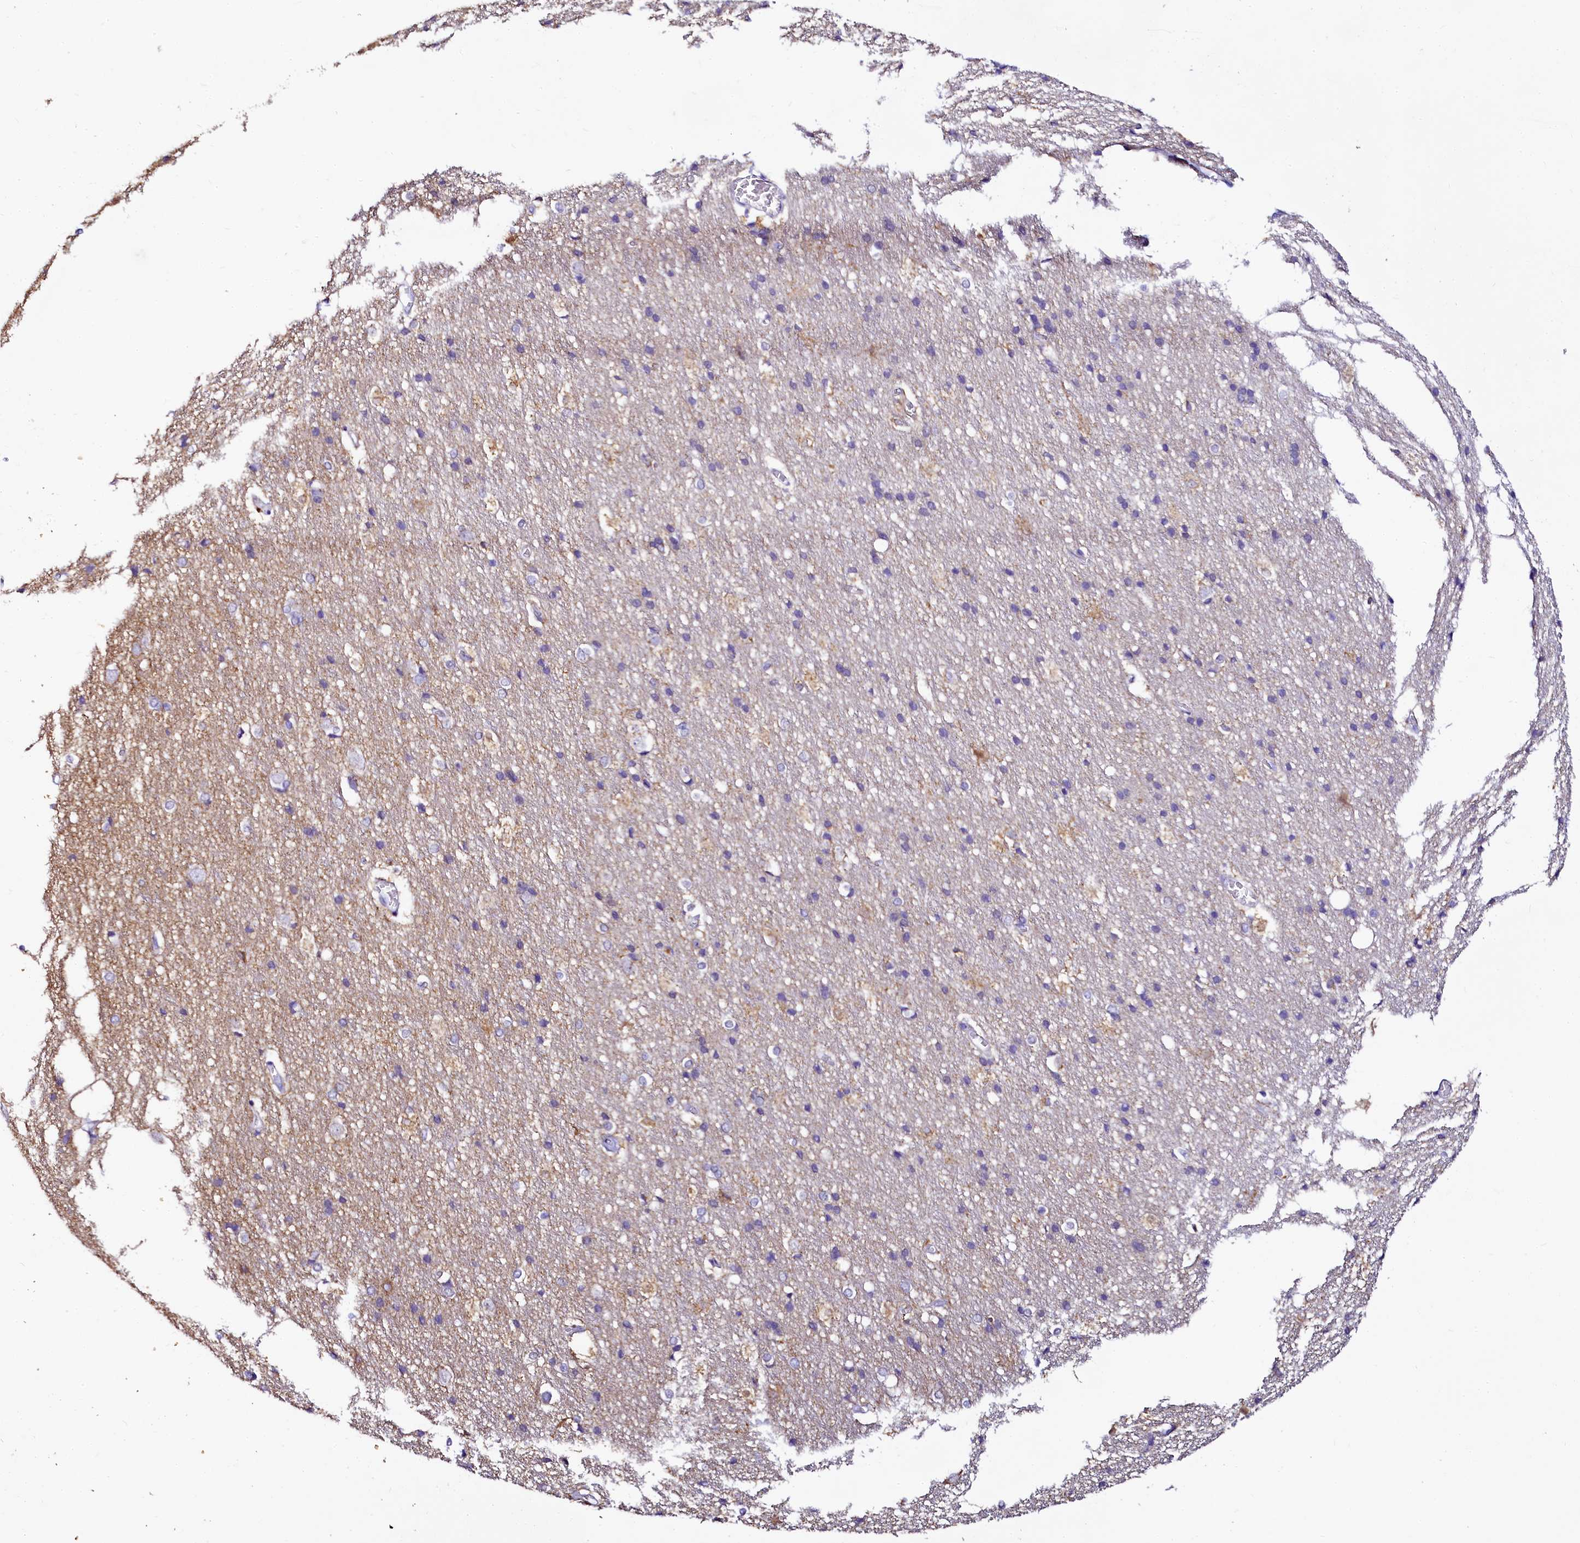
{"staining": {"intensity": "negative", "quantity": "none", "location": "none"}, "tissue": "cerebral cortex", "cell_type": "Endothelial cells", "image_type": "normal", "snomed": [{"axis": "morphology", "description": "Normal tissue, NOS"}, {"axis": "topography", "description": "Cerebral cortex"}], "caption": "Benign cerebral cortex was stained to show a protein in brown. There is no significant positivity in endothelial cells. (Immunohistochemistry, brightfield microscopy, high magnification).", "gene": "SORD", "patient": {"sex": "male", "age": 54}}